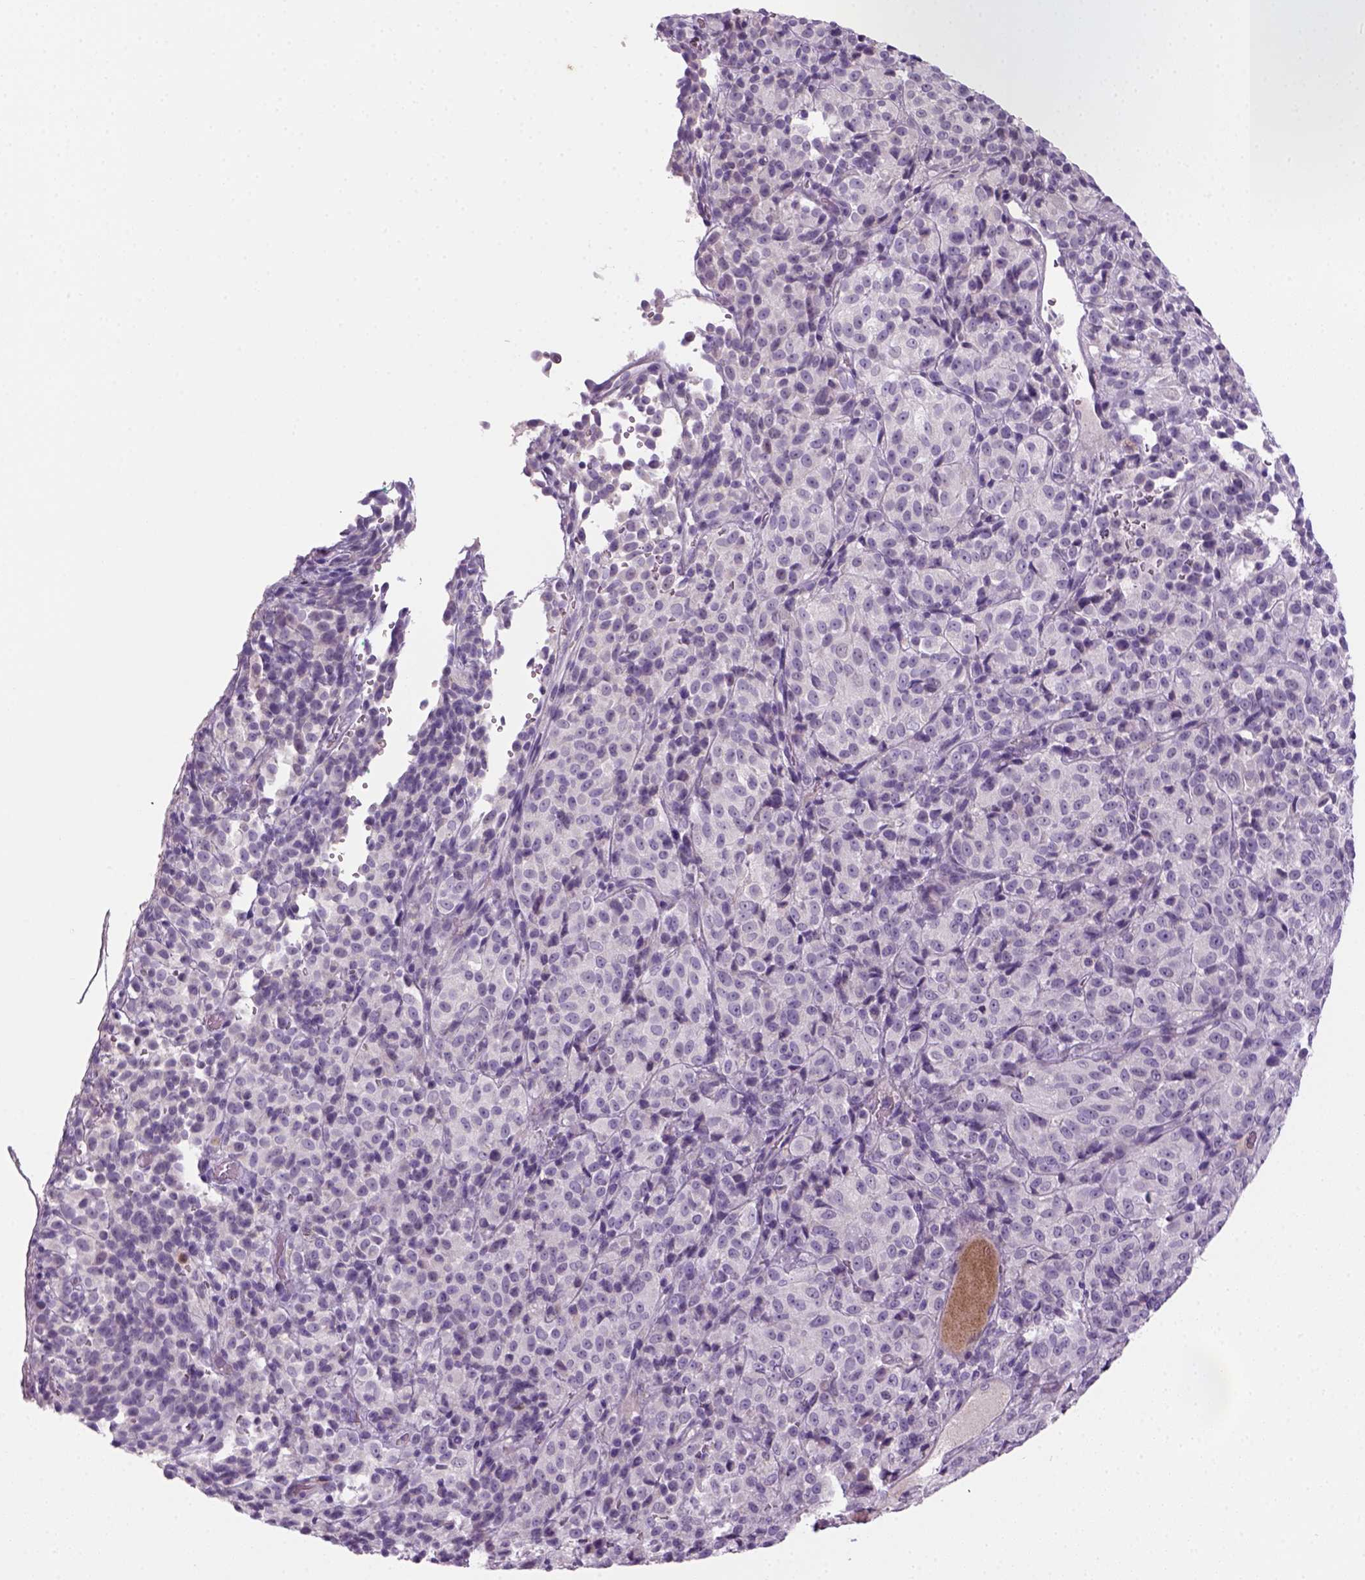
{"staining": {"intensity": "negative", "quantity": "none", "location": "none"}, "tissue": "melanoma", "cell_type": "Tumor cells", "image_type": "cancer", "snomed": [{"axis": "morphology", "description": "Malignant melanoma, Metastatic site"}, {"axis": "topography", "description": "Brain"}], "caption": "Histopathology image shows no significant protein positivity in tumor cells of melanoma. Brightfield microscopy of immunohistochemistry (IHC) stained with DAB (3,3'-diaminobenzidine) (brown) and hematoxylin (blue), captured at high magnification.", "gene": "GFI1B", "patient": {"sex": "female", "age": 56}}